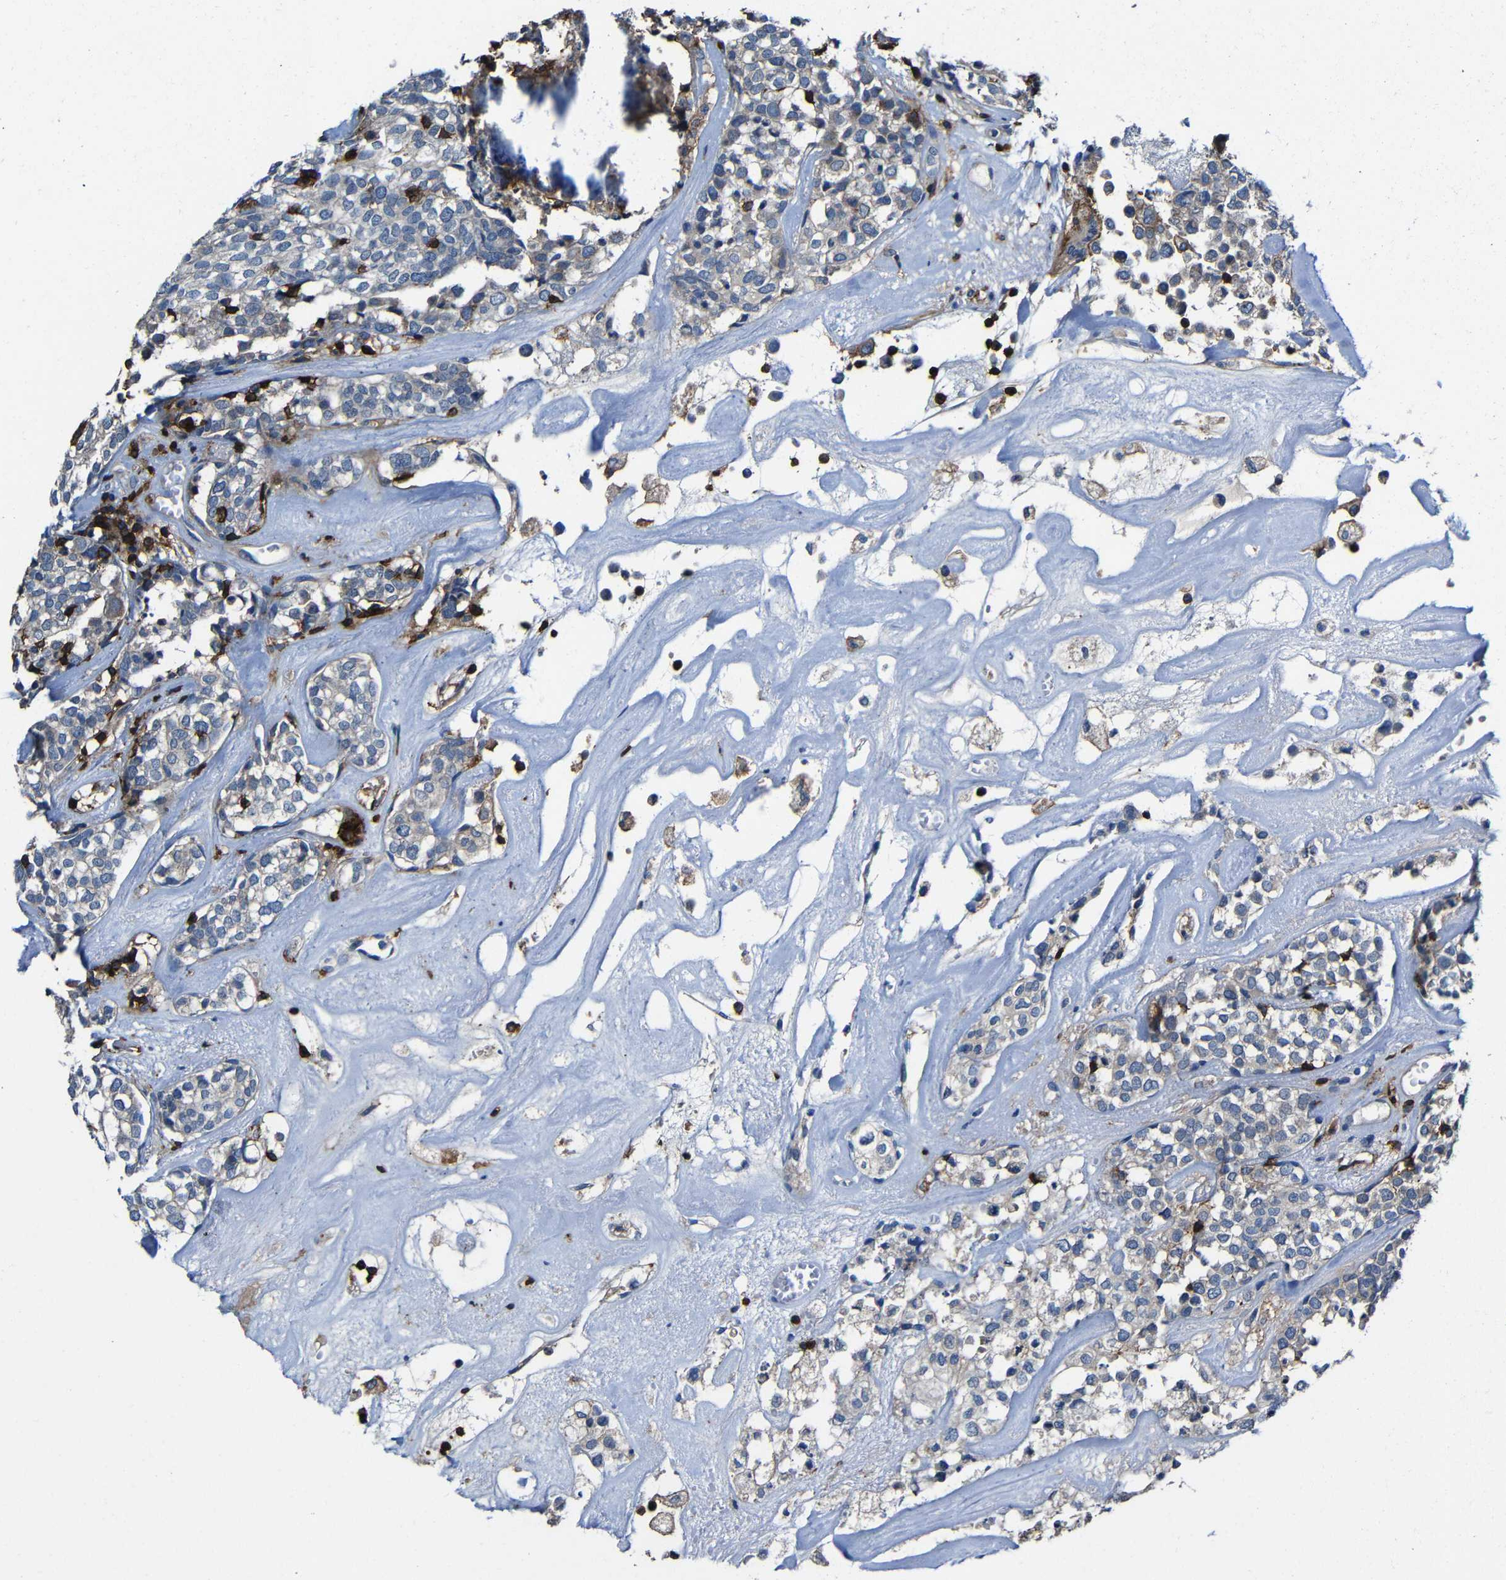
{"staining": {"intensity": "weak", "quantity": "<25%", "location": "cytoplasmic/membranous"}, "tissue": "head and neck cancer", "cell_type": "Tumor cells", "image_type": "cancer", "snomed": [{"axis": "morphology", "description": "Adenocarcinoma, NOS"}, {"axis": "topography", "description": "Salivary gland"}, {"axis": "topography", "description": "Head-Neck"}], "caption": "DAB immunohistochemical staining of head and neck adenocarcinoma shows no significant staining in tumor cells.", "gene": "P2RY12", "patient": {"sex": "female", "age": 65}}